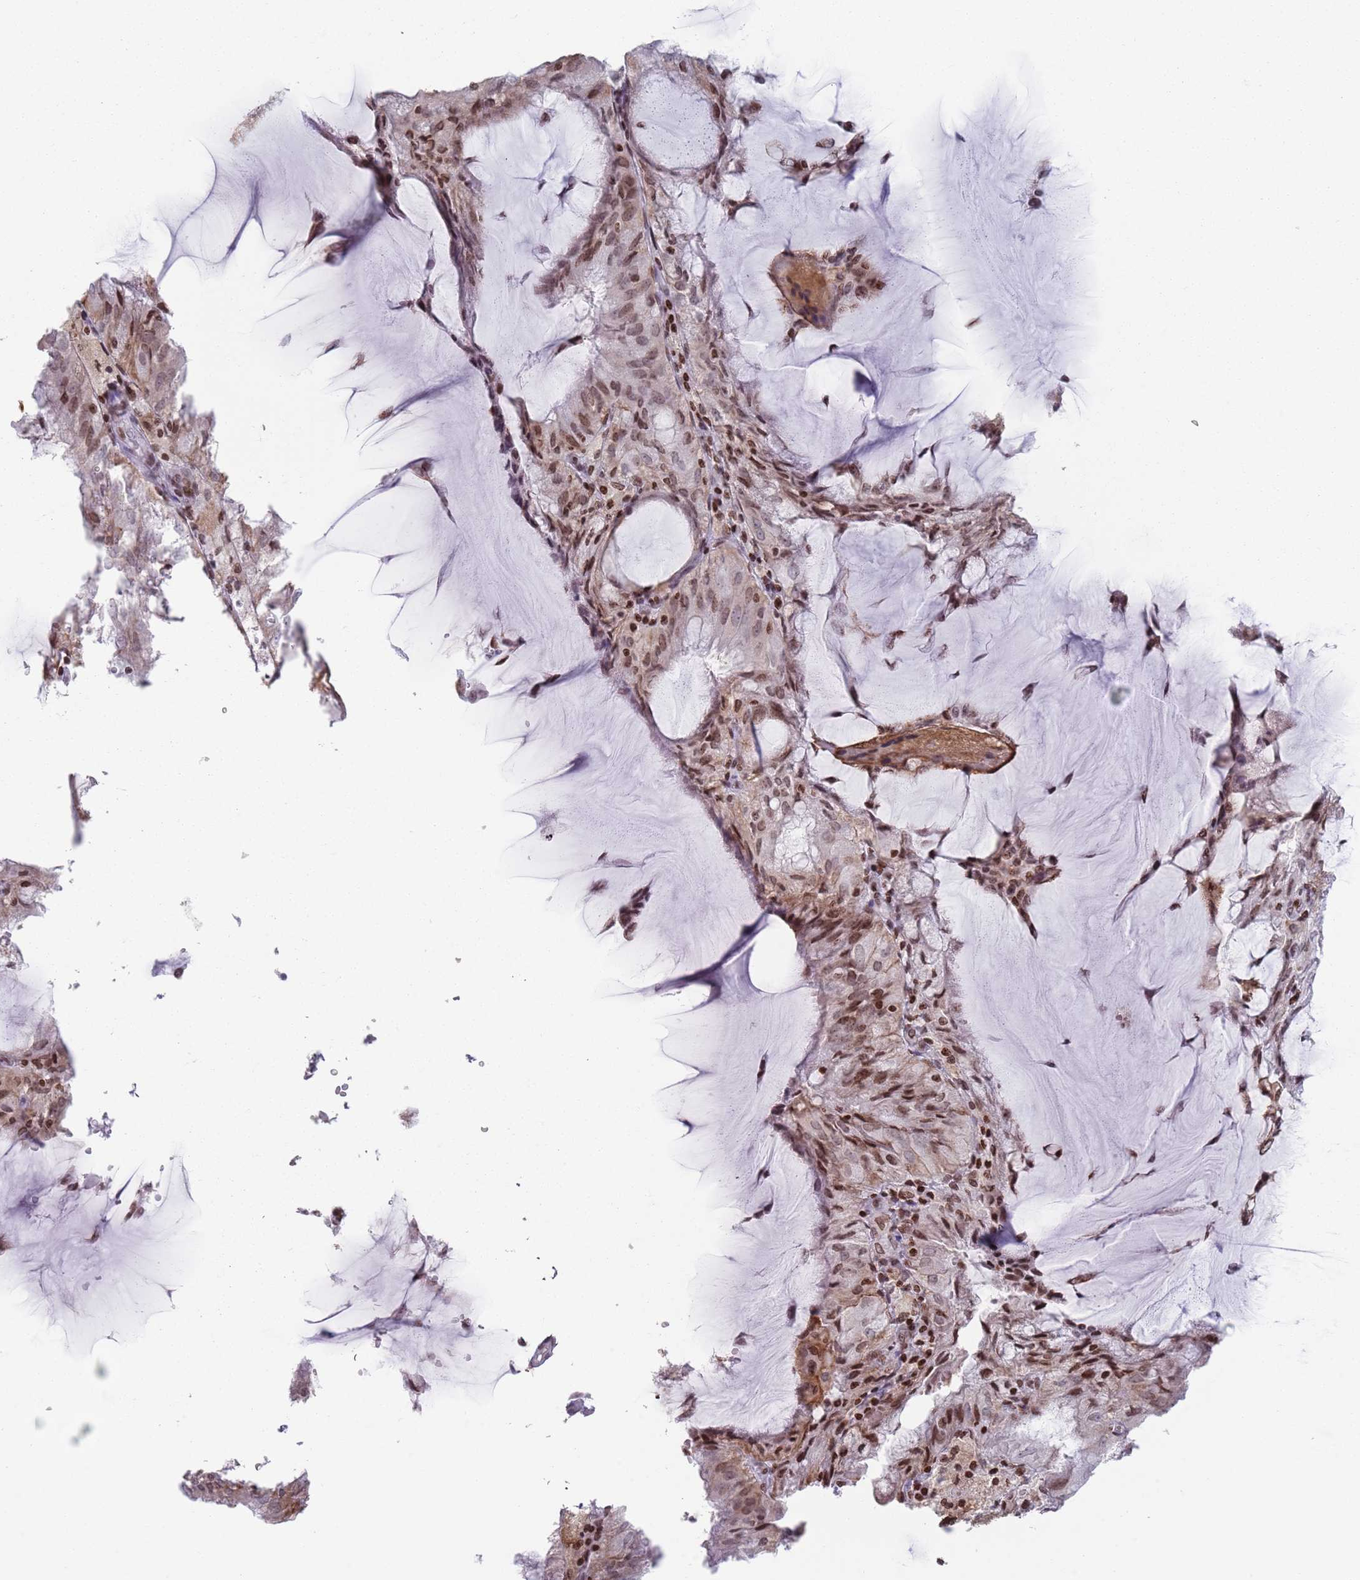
{"staining": {"intensity": "moderate", "quantity": "25%-75%", "location": "nuclear"}, "tissue": "endometrial cancer", "cell_type": "Tumor cells", "image_type": "cancer", "snomed": [{"axis": "morphology", "description": "Adenocarcinoma, NOS"}, {"axis": "topography", "description": "Endometrium"}], "caption": "An image of endometrial cancer (adenocarcinoma) stained for a protein shows moderate nuclear brown staining in tumor cells.", "gene": "HDAC8", "patient": {"sex": "female", "age": 81}}